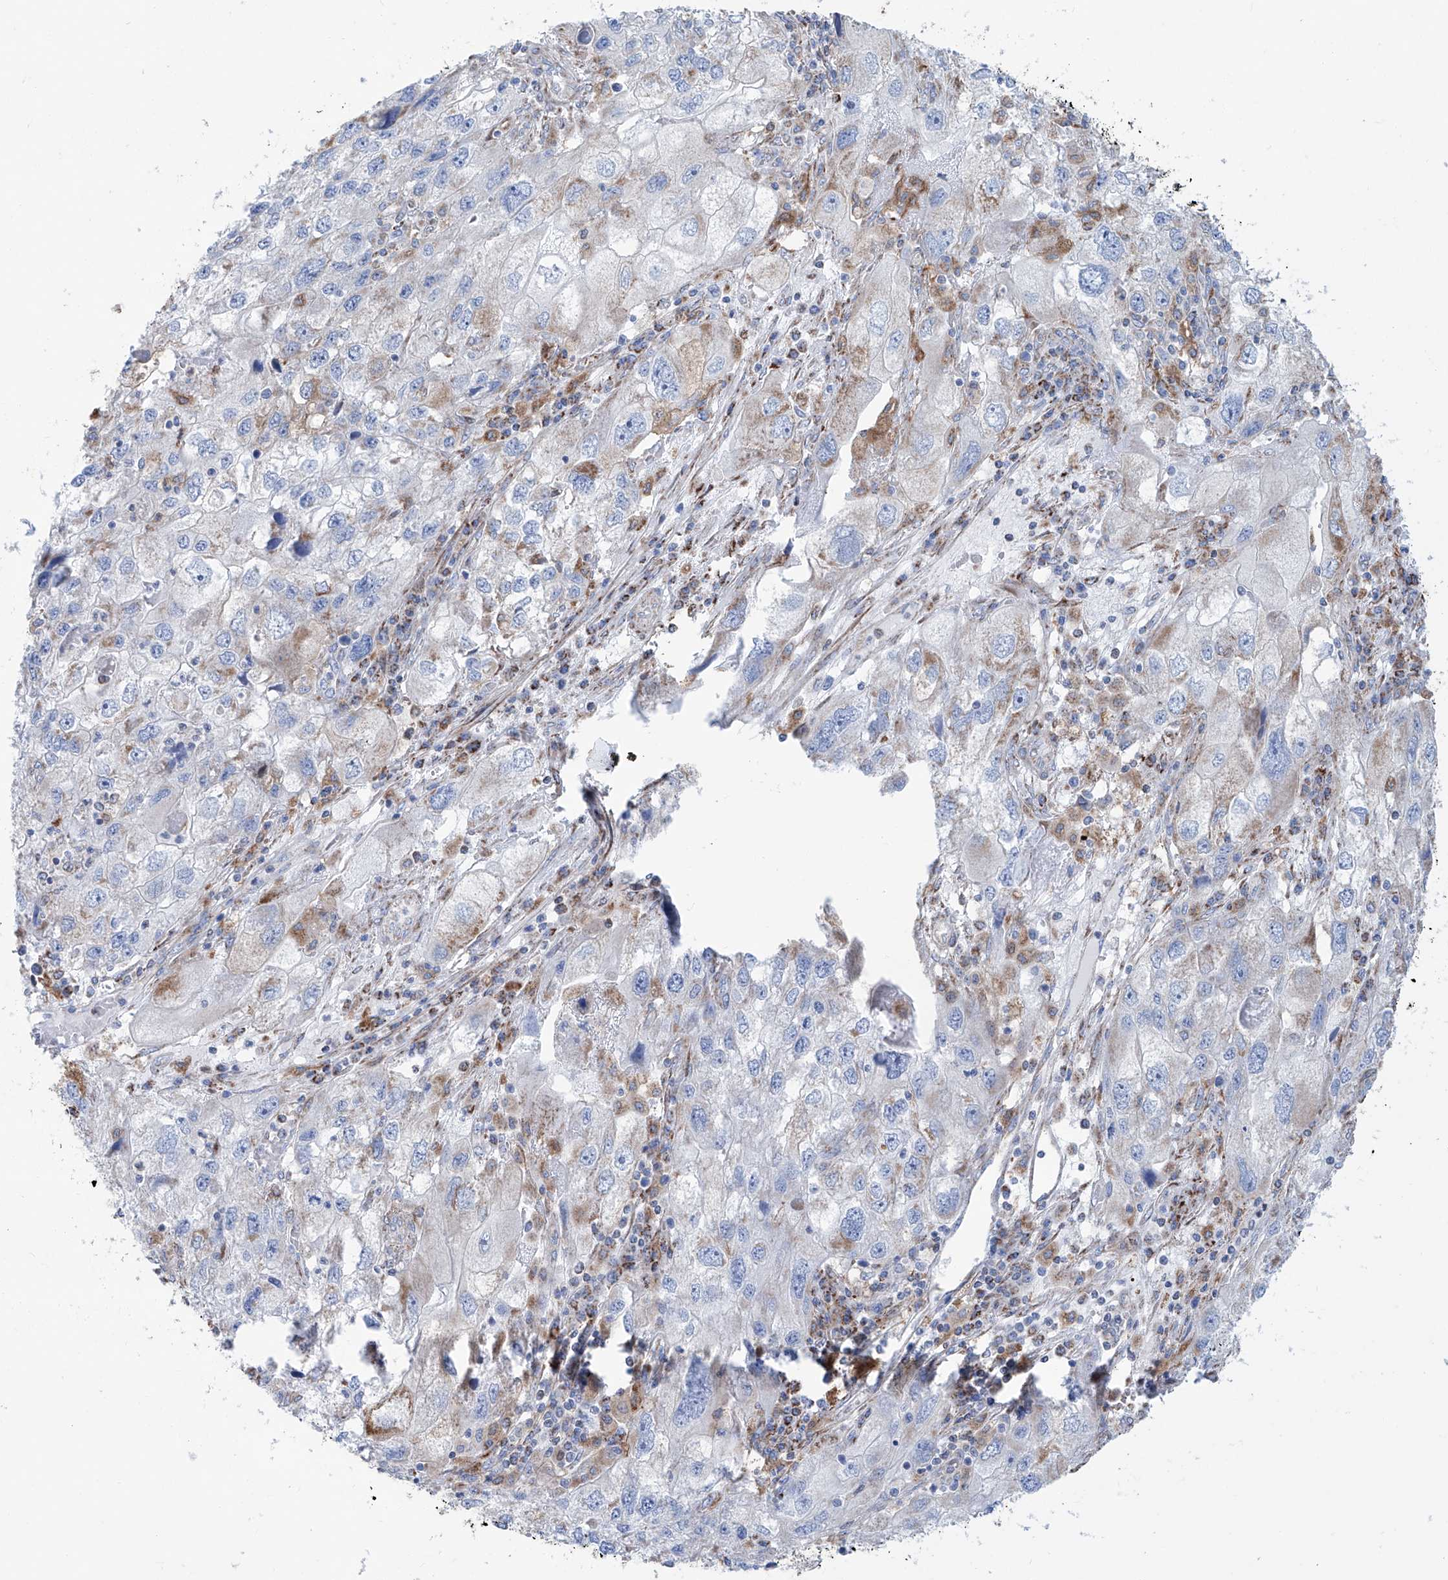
{"staining": {"intensity": "moderate", "quantity": "<25%", "location": "cytoplasmic/membranous"}, "tissue": "endometrial cancer", "cell_type": "Tumor cells", "image_type": "cancer", "snomed": [{"axis": "morphology", "description": "Adenocarcinoma, NOS"}, {"axis": "topography", "description": "Endometrium"}], "caption": "Immunohistochemistry (IHC) of human endometrial cancer shows low levels of moderate cytoplasmic/membranous expression in about <25% of tumor cells.", "gene": "ALDH6A1", "patient": {"sex": "female", "age": 49}}